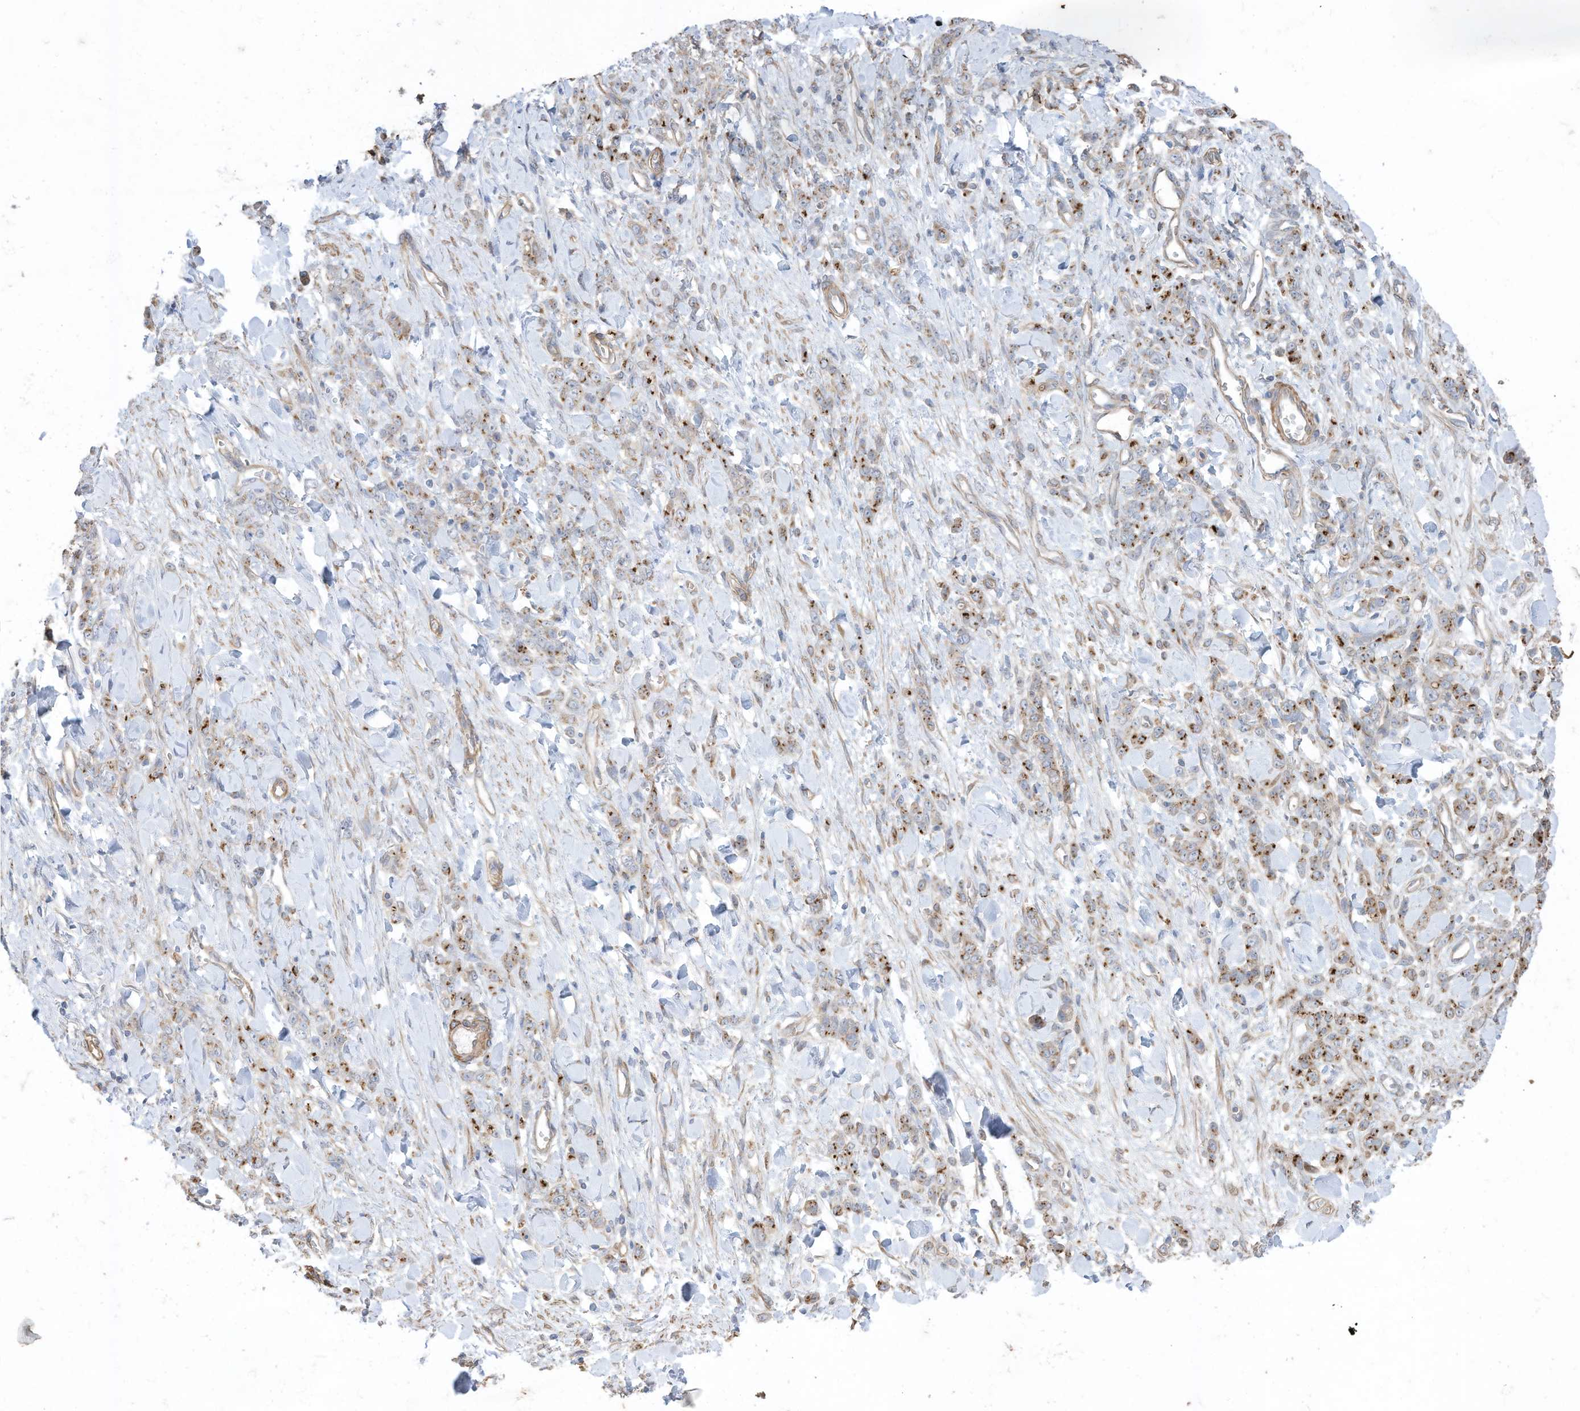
{"staining": {"intensity": "moderate", "quantity": ">75%", "location": "cytoplasmic/membranous"}, "tissue": "stomach cancer", "cell_type": "Tumor cells", "image_type": "cancer", "snomed": [{"axis": "morphology", "description": "Normal tissue, NOS"}, {"axis": "morphology", "description": "Adenocarcinoma, NOS"}, {"axis": "topography", "description": "Stomach"}], "caption": "Stomach adenocarcinoma was stained to show a protein in brown. There is medium levels of moderate cytoplasmic/membranous staining in about >75% of tumor cells.", "gene": "SLC17A7", "patient": {"sex": "male", "age": 82}}